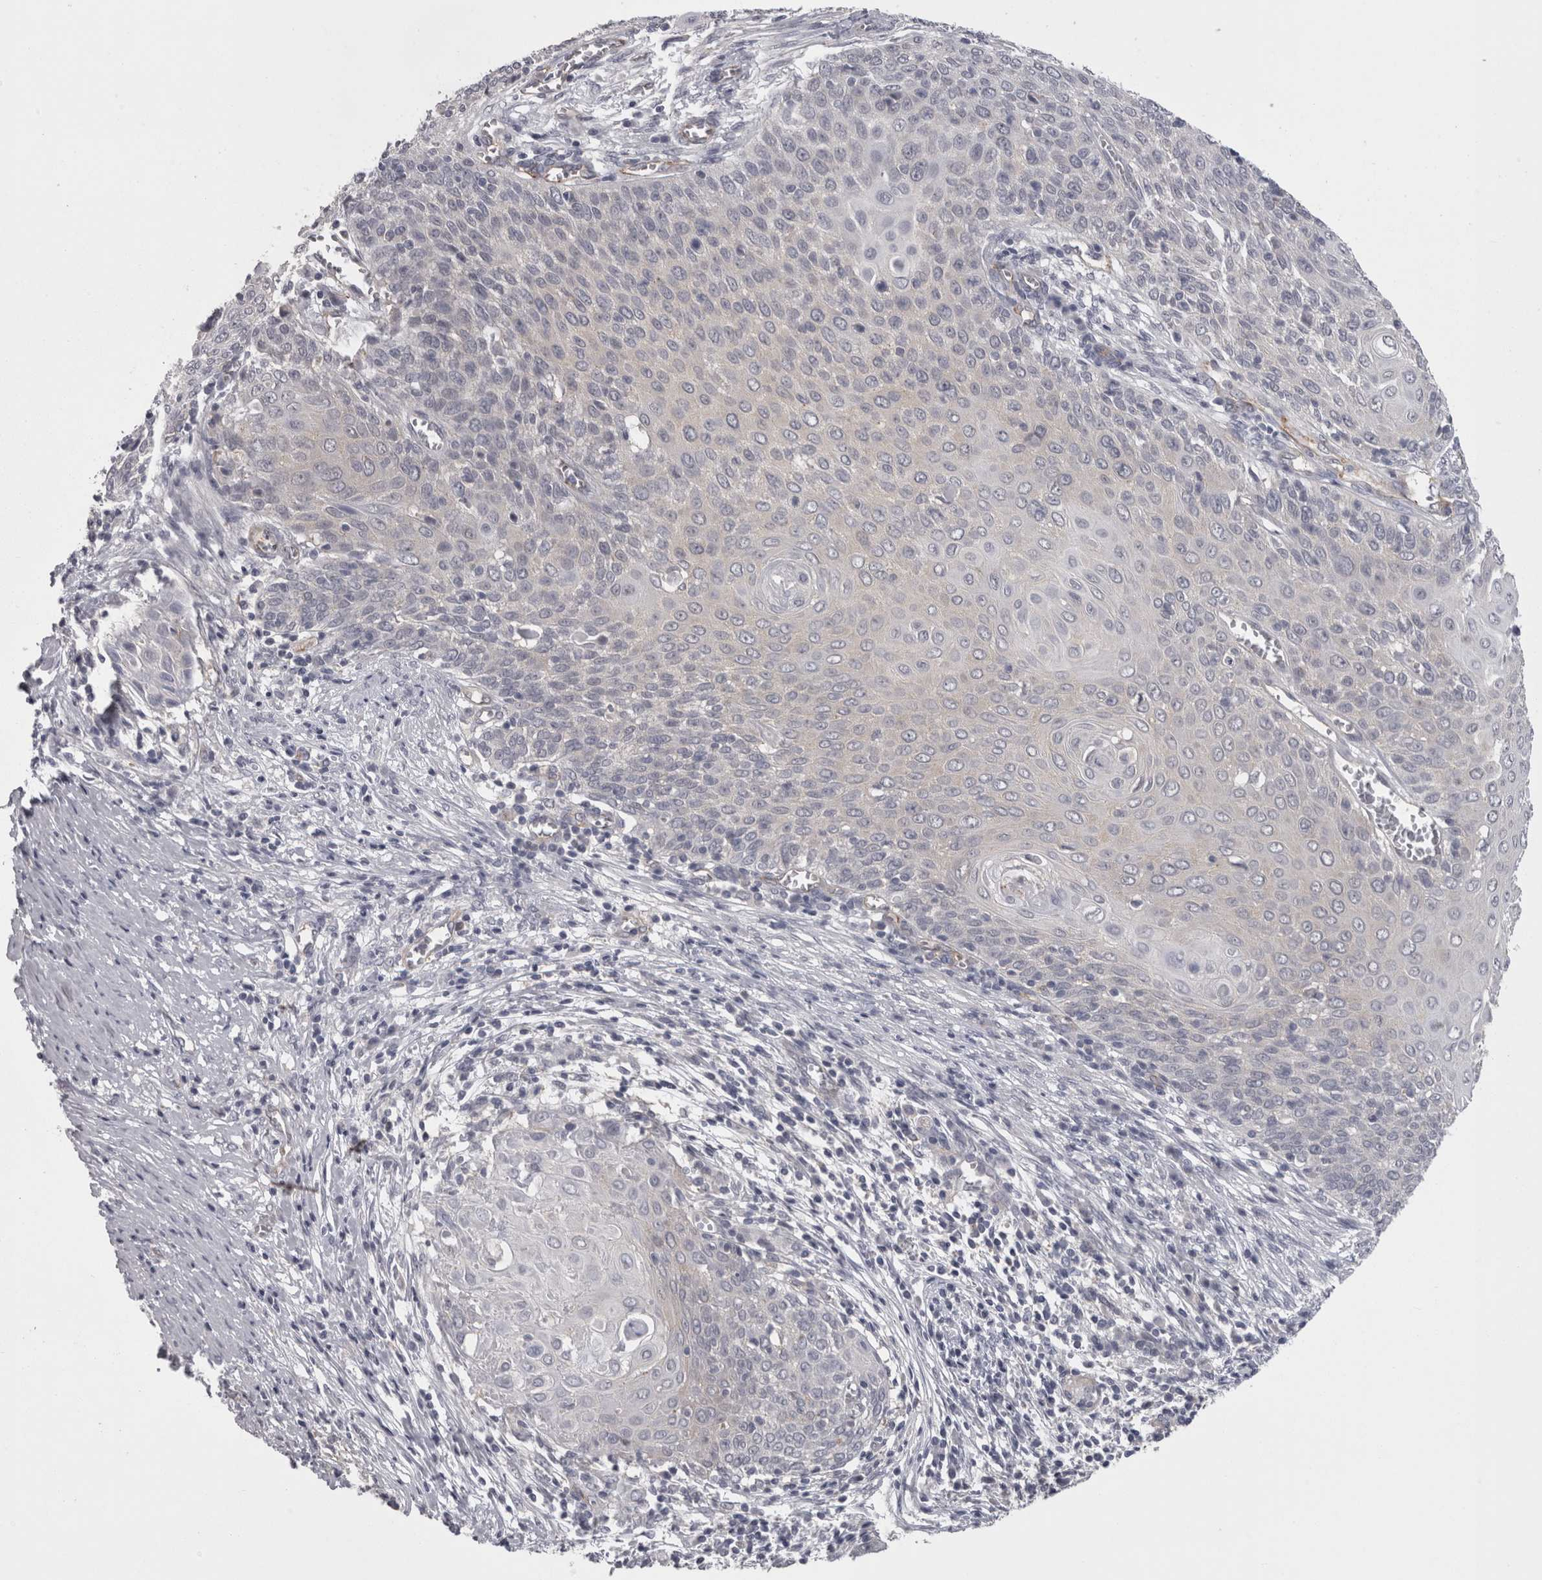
{"staining": {"intensity": "negative", "quantity": "none", "location": "none"}, "tissue": "cervical cancer", "cell_type": "Tumor cells", "image_type": "cancer", "snomed": [{"axis": "morphology", "description": "Squamous cell carcinoma, NOS"}, {"axis": "topography", "description": "Cervix"}], "caption": "Immunohistochemical staining of human cervical cancer (squamous cell carcinoma) shows no significant positivity in tumor cells.", "gene": "LYZL6", "patient": {"sex": "female", "age": 39}}